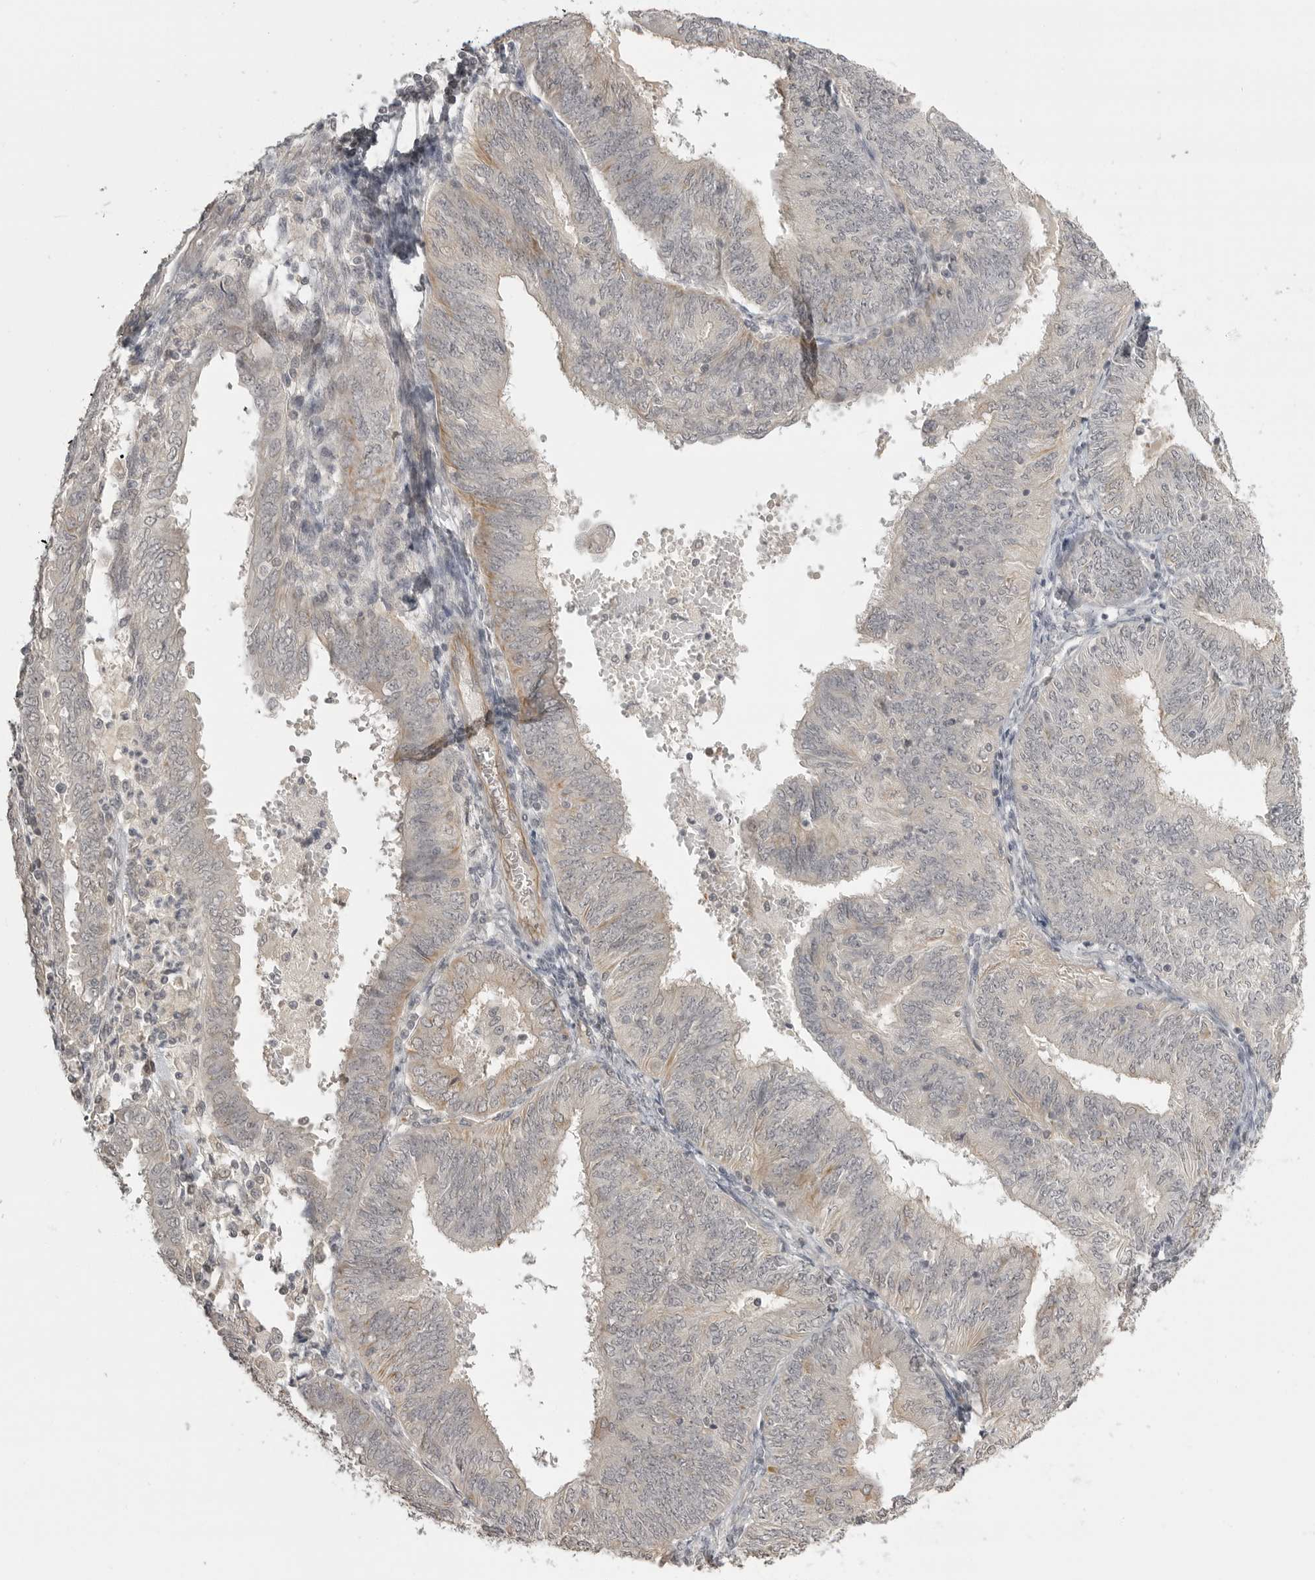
{"staining": {"intensity": "weak", "quantity": "<25%", "location": "cytoplasmic/membranous"}, "tissue": "endometrial cancer", "cell_type": "Tumor cells", "image_type": "cancer", "snomed": [{"axis": "morphology", "description": "Adenocarcinoma, NOS"}, {"axis": "topography", "description": "Endometrium"}], "caption": "Immunohistochemical staining of human endometrial cancer reveals no significant staining in tumor cells.", "gene": "SMG8", "patient": {"sex": "female", "age": 58}}